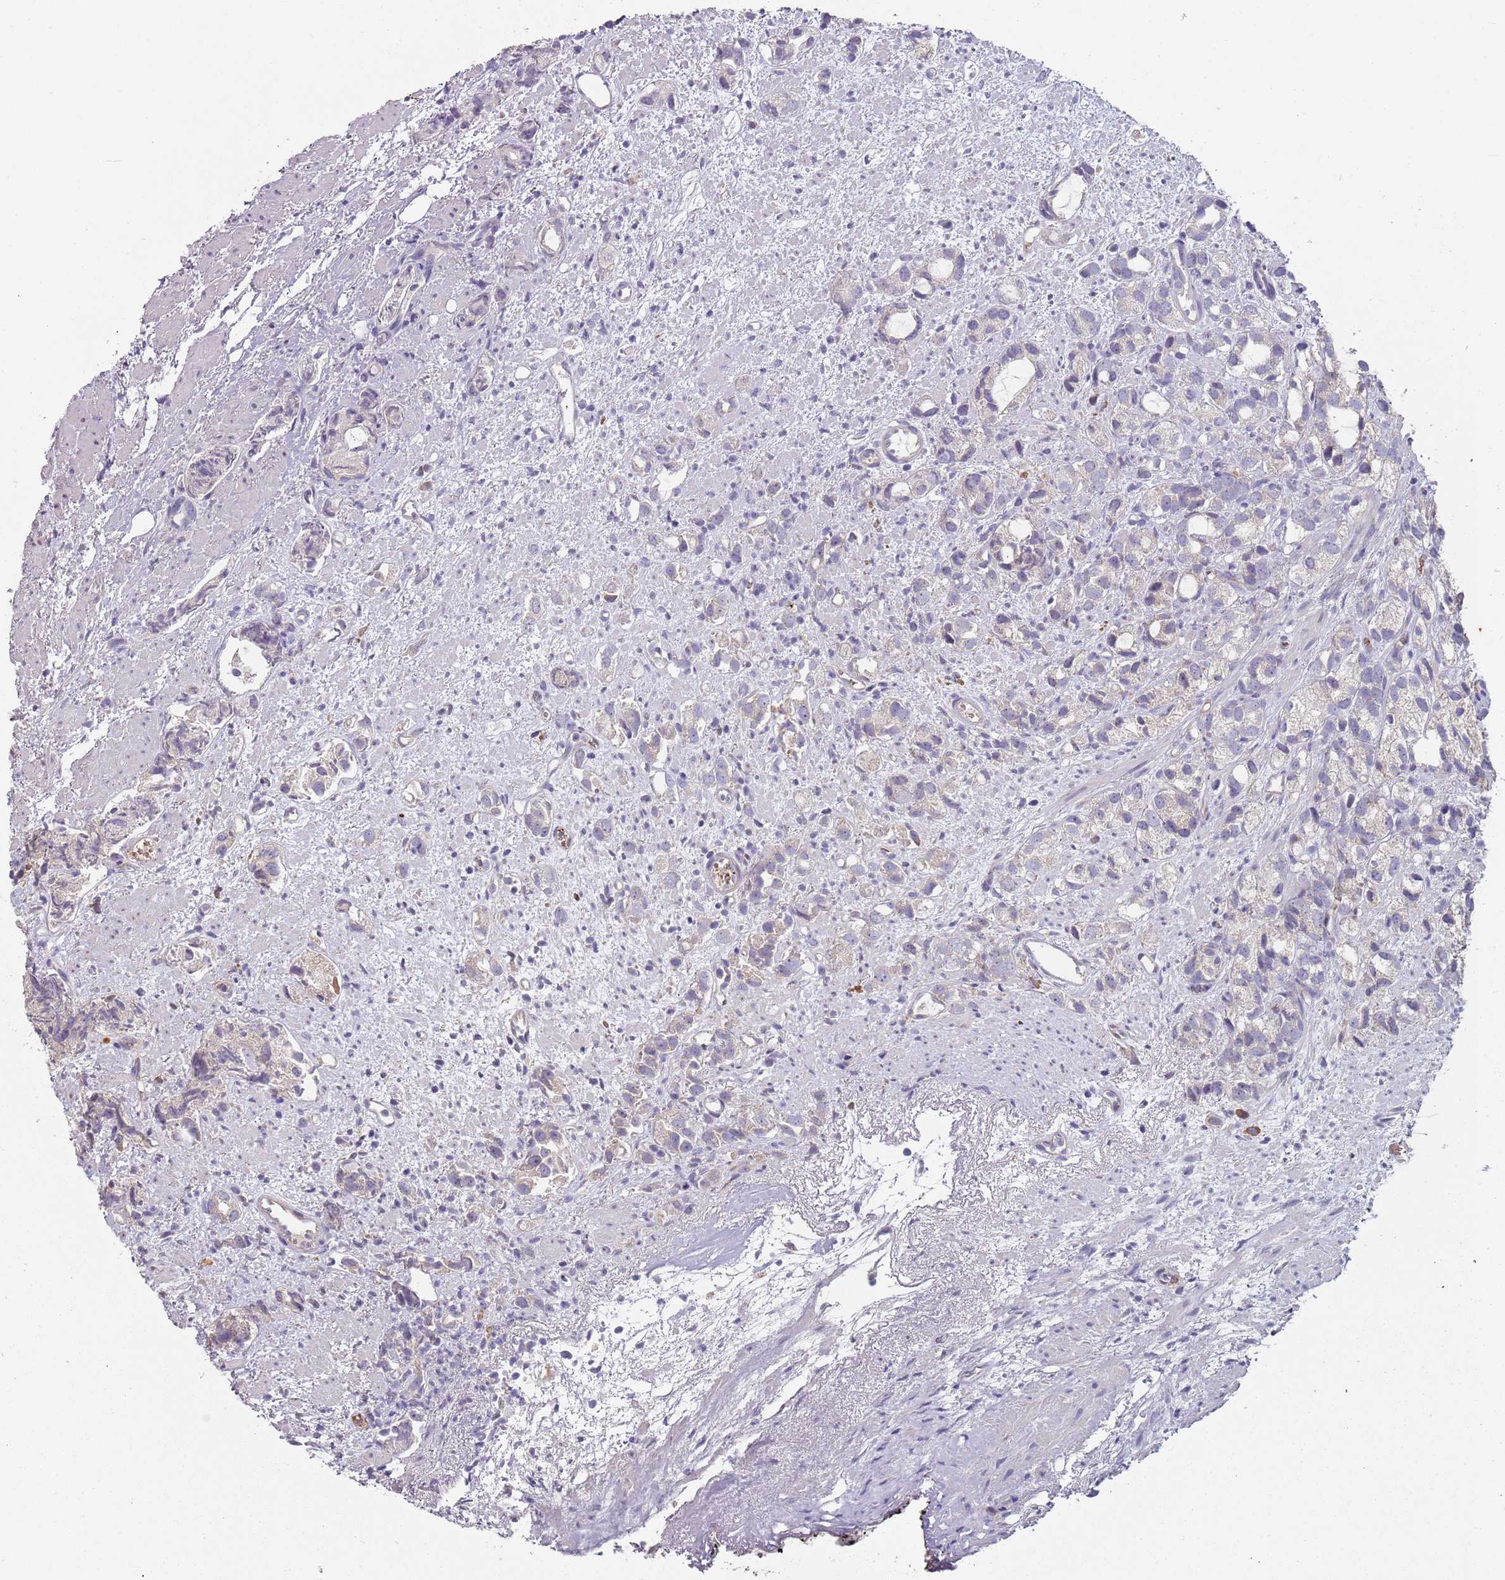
{"staining": {"intensity": "negative", "quantity": "none", "location": "none"}, "tissue": "prostate cancer", "cell_type": "Tumor cells", "image_type": "cancer", "snomed": [{"axis": "morphology", "description": "Adenocarcinoma, High grade"}, {"axis": "topography", "description": "Prostate"}], "caption": "Tumor cells are negative for brown protein staining in prostate cancer (high-grade adenocarcinoma).", "gene": "SPATA2", "patient": {"sex": "male", "age": 82}}